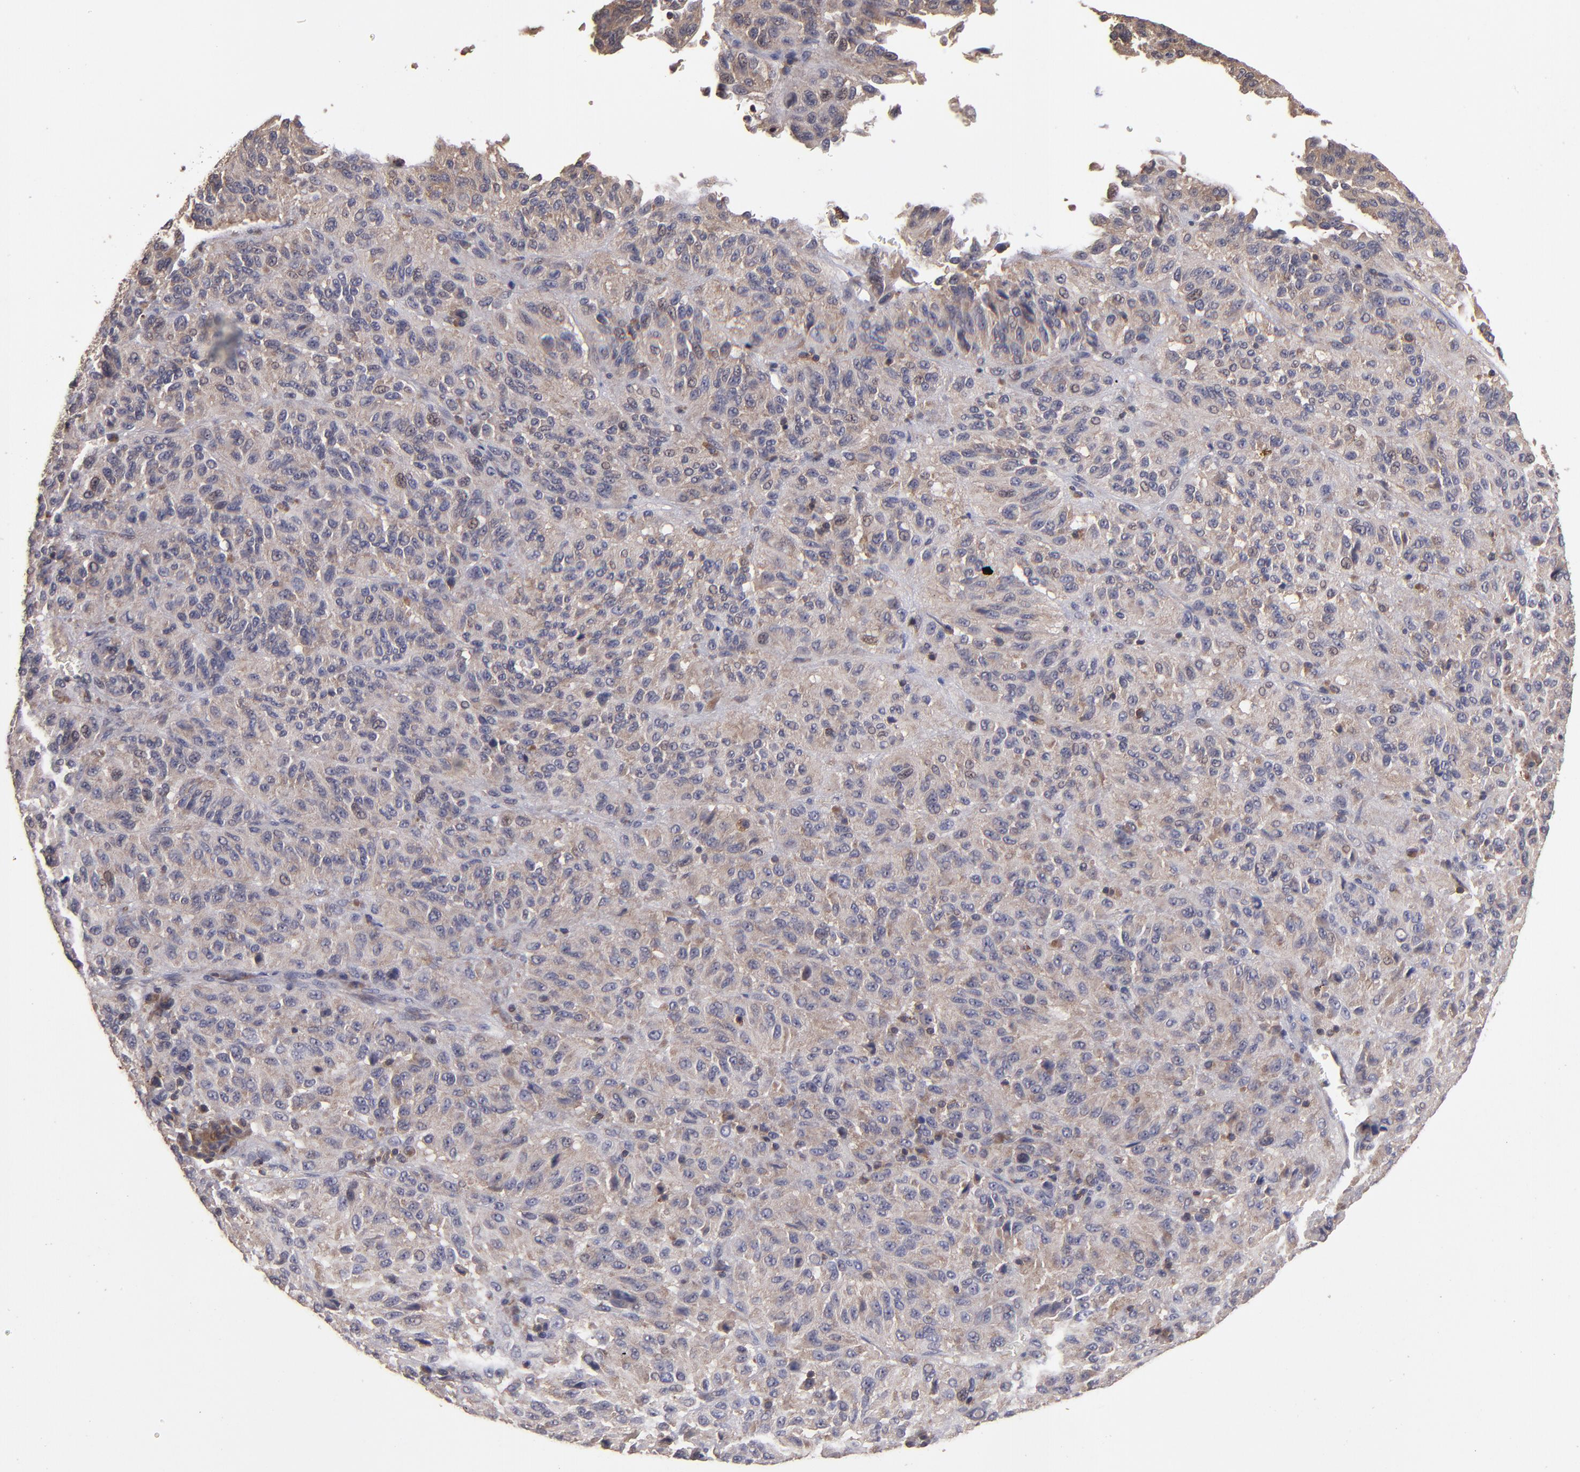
{"staining": {"intensity": "moderate", "quantity": "25%-75%", "location": "cytoplasmic/membranous"}, "tissue": "melanoma", "cell_type": "Tumor cells", "image_type": "cancer", "snomed": [{"axis": "morphology", "description": "Malignant melanoma, Metastatic site"}, {"axis": "topography", "description": "Lung"}], "caption": "About 25%-75% of tumor cells in melanoma reveal moderate cytoplasmic/membranous protein staining as visualized by brown immunohistochemical staining.", "gene": "NF2", "patient": {"sex": "male", "age": 64}}